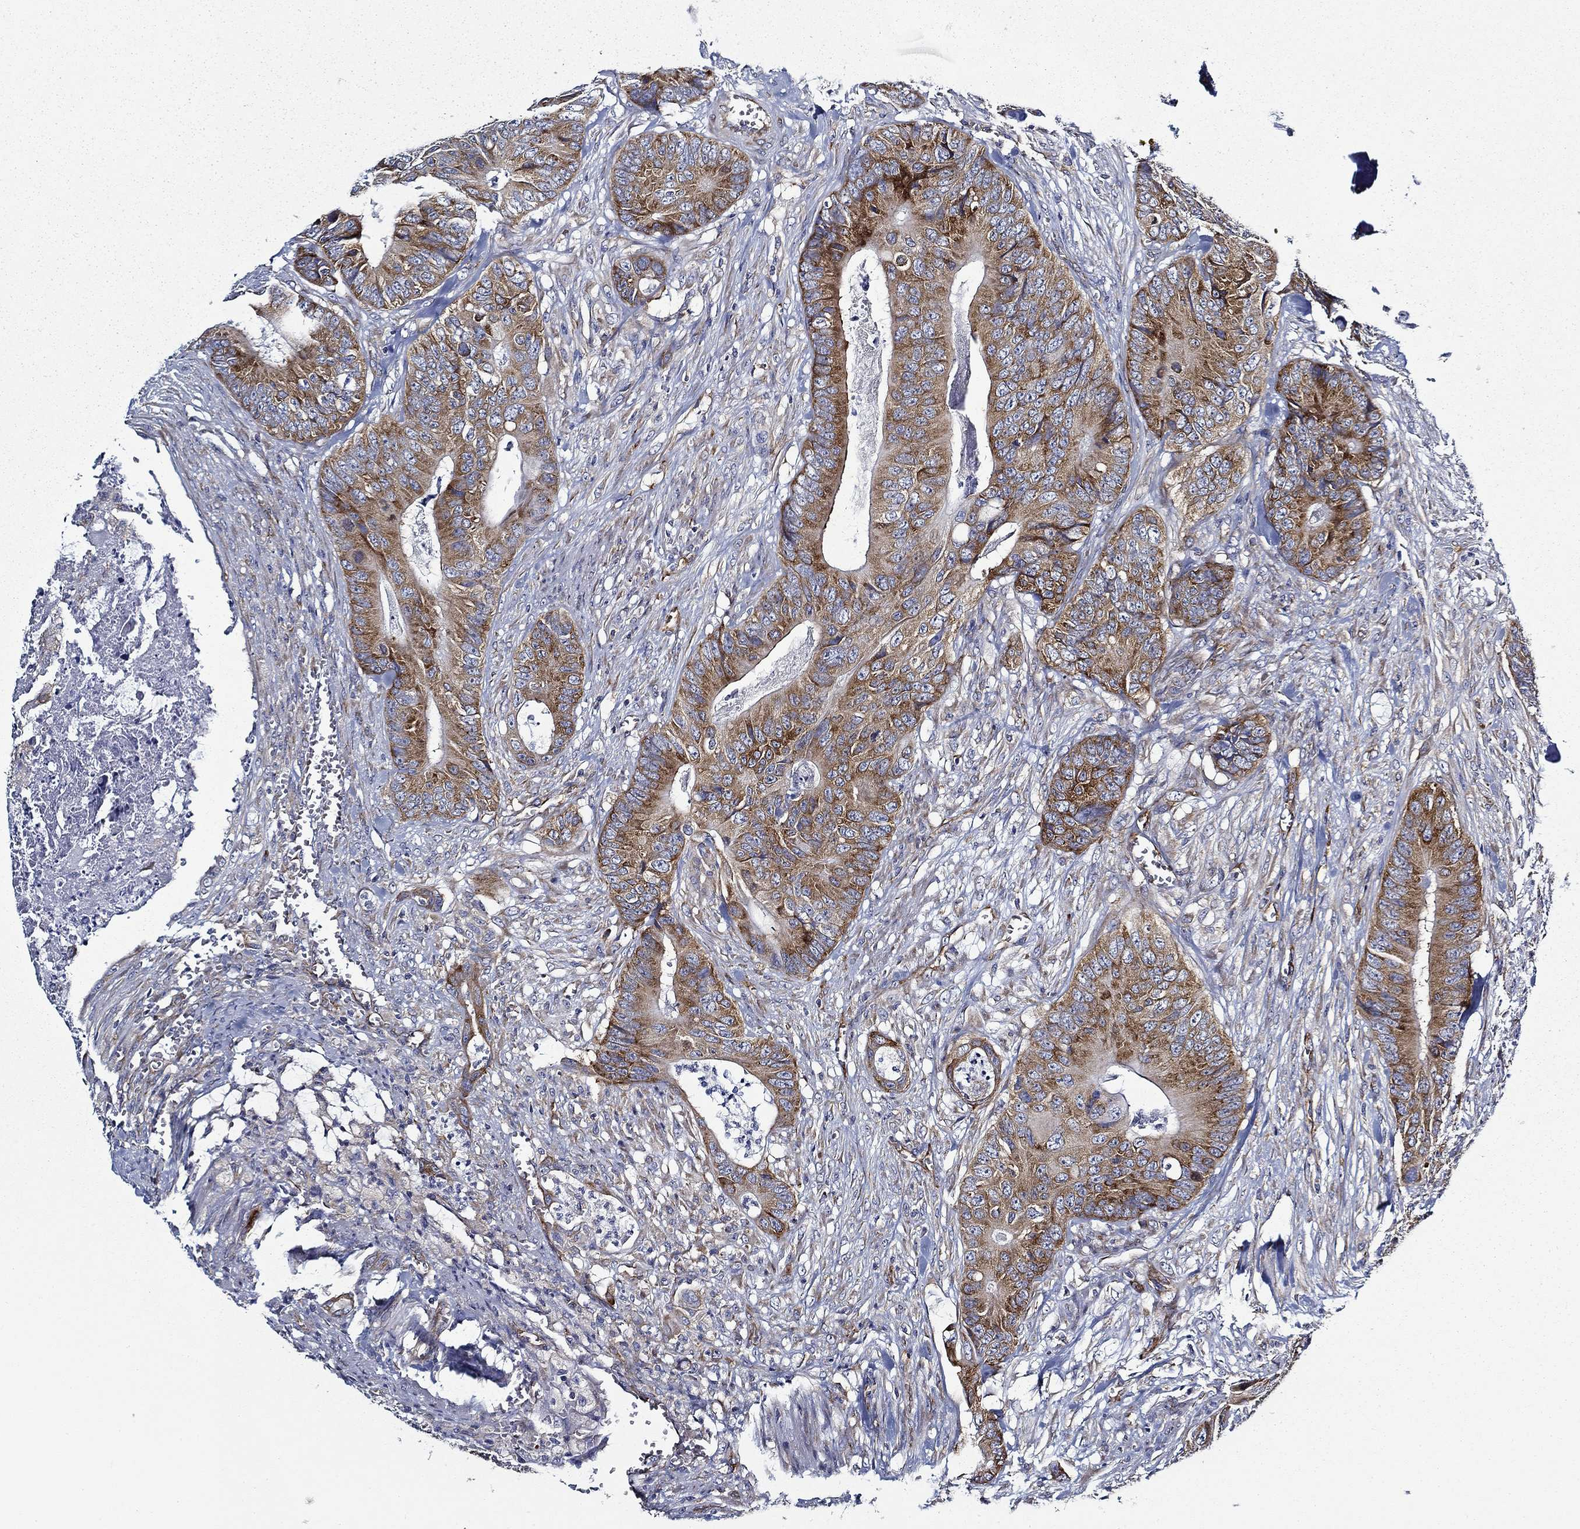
{"staining": {"intensity": "strong", "quantity": "25%-75%", "location": "cytoplasmic/membranous"}, "tissue": "colorectal cancer", "cell_type": "Tumor cells", "image_type": "cancer", "snomed": [{"axis": "morphology", "description": "Adenocarcinoma, NOS"}, {"axis": "topography", "description": "Colon"}], "caption": "A micrograph of human adenocarcinoma (colorectal) stained for a protein reveals strong cytoplasmic/membranous brown staining in tumor cells. Using DAB (brown) and hematoxylin (blue) stains, captured at high magnification using brightfield microscopy.", "gene": "FXR1", "patient": {"sex": "male", "age": 84}}